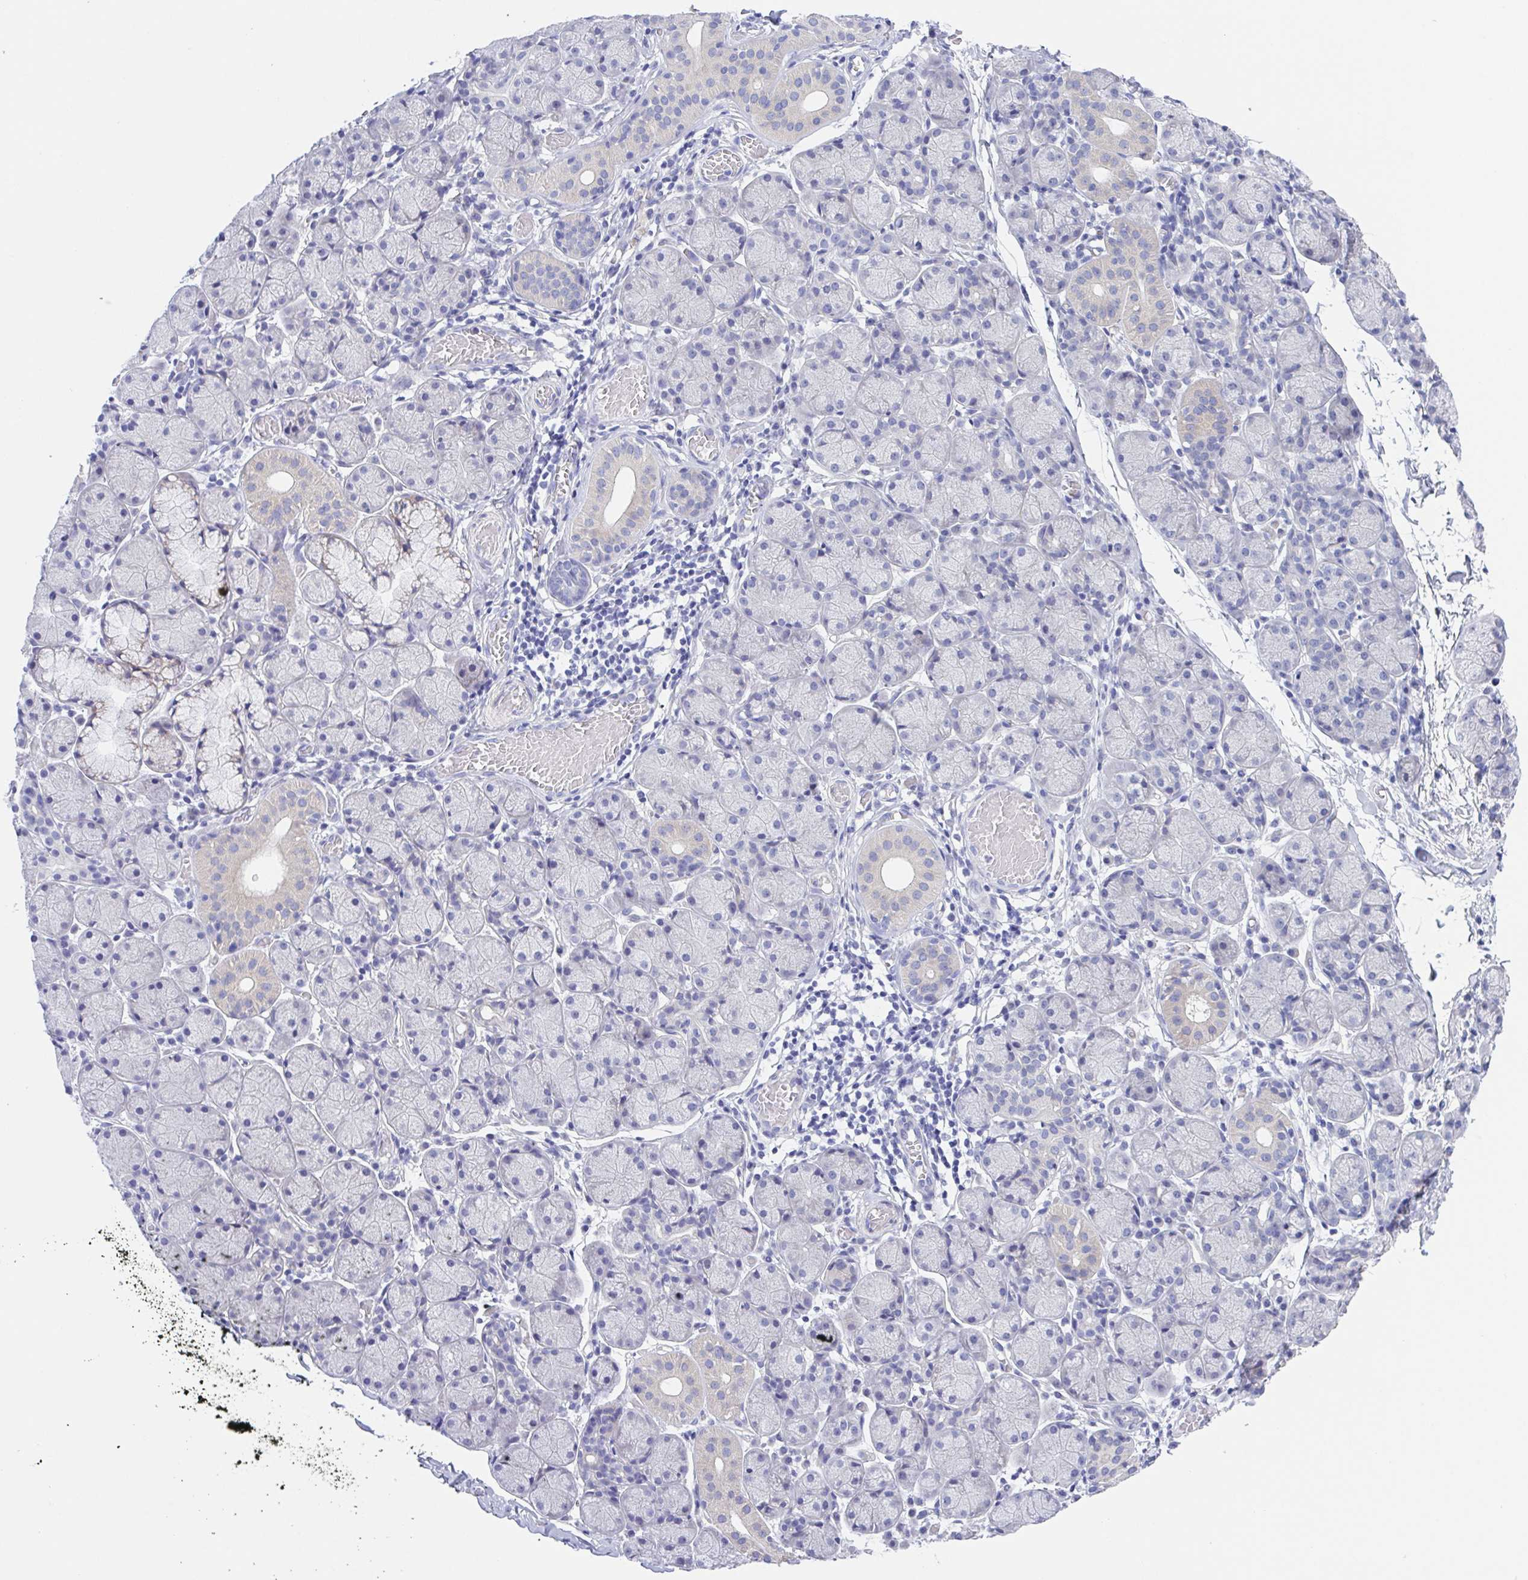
{"staining": {"intensity": "weak", "quantity": "<25%", "location": "cytoplasmic/membranous"}, "tissue": "salivary gland", "cell_type": "Glandular cells", "image_type": "normal", "snomed": [{"axis": "morphology", "description": "Normal tissue, NOS"}, {"axis": "topography", "description": "Salivary gland"}], "caption": "The histopathology image exhibits no staining of glandular cells in normal salivary gland.", "gene": "MUCL3", "patient": {"sex": "female", "age": 24}}